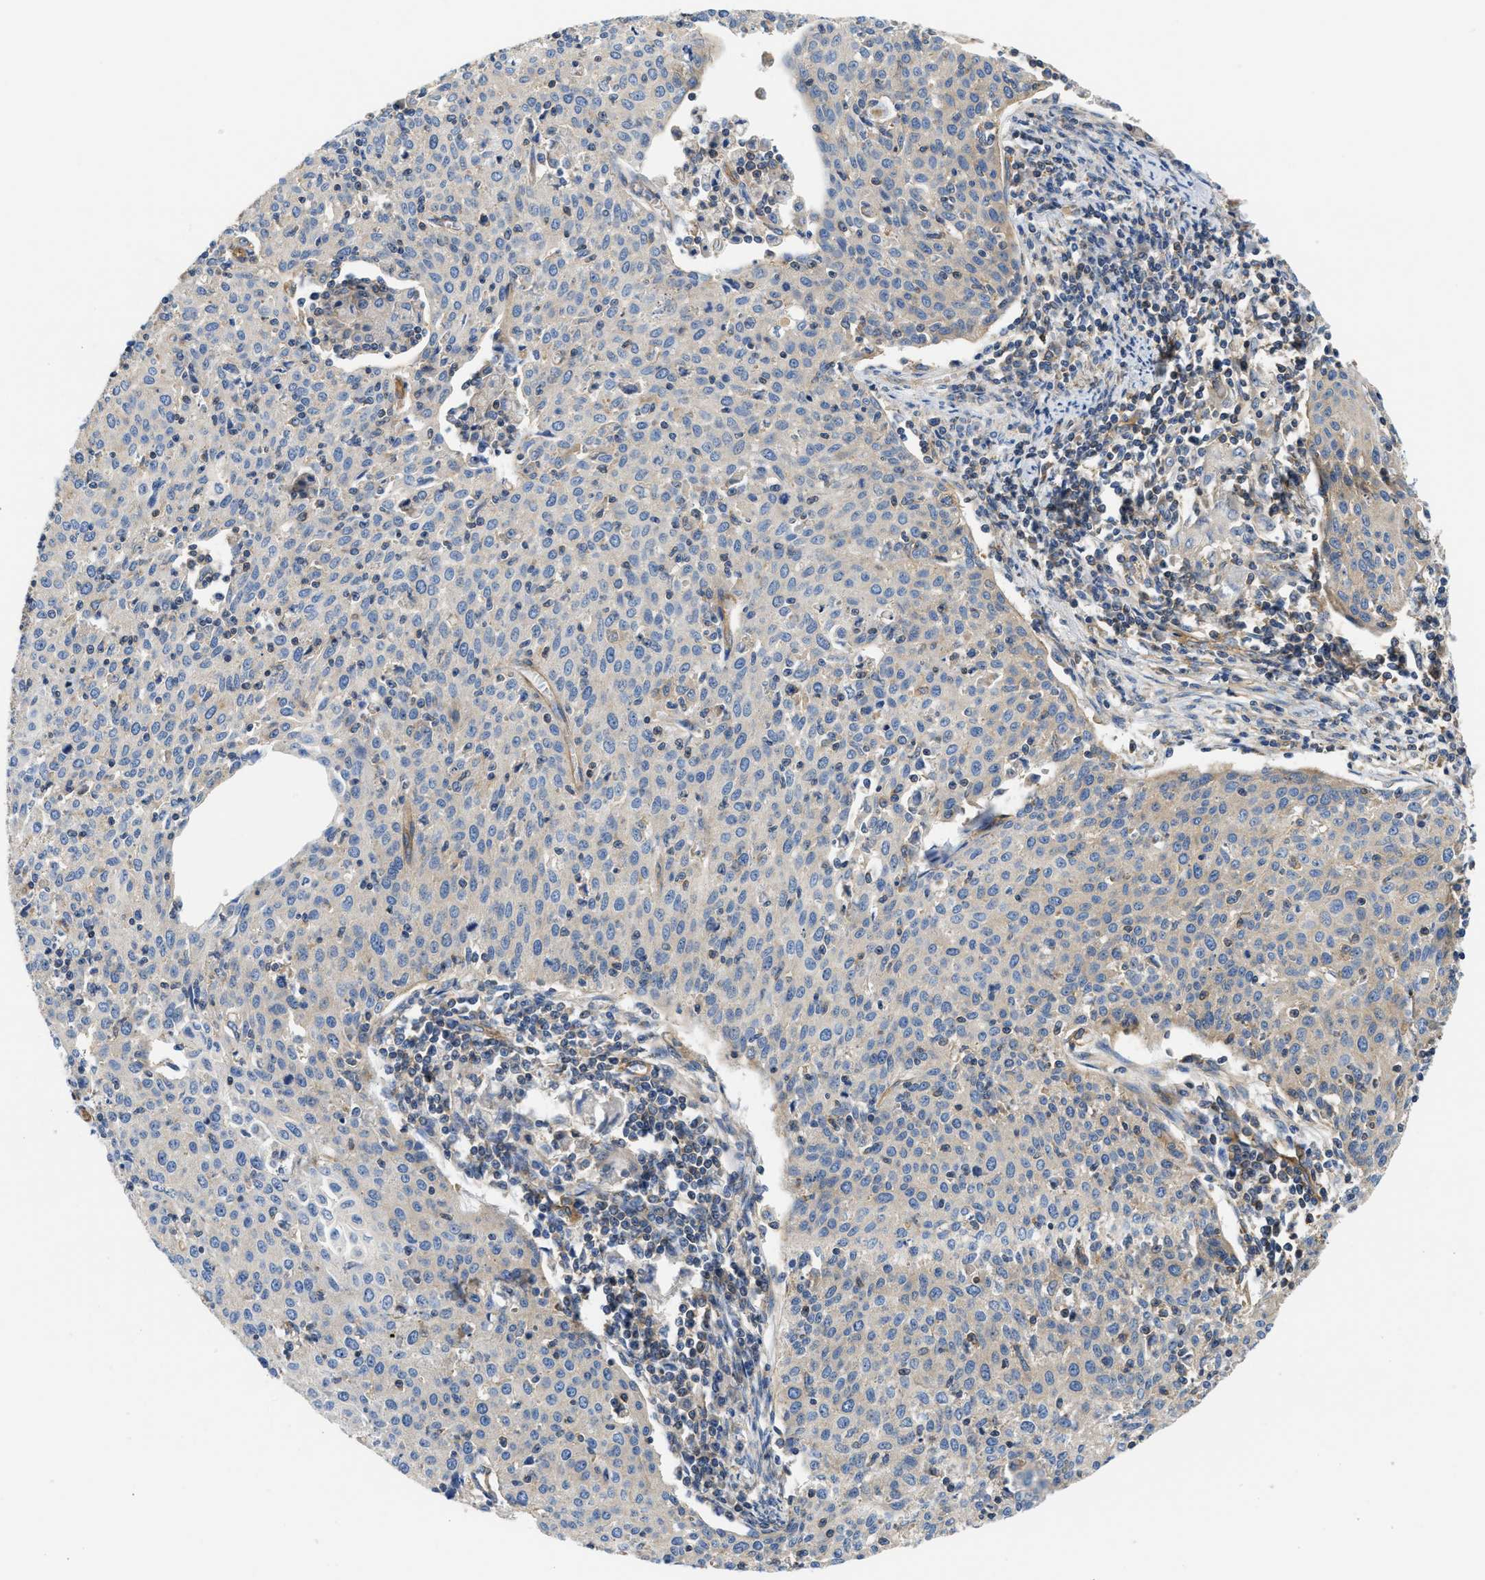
{"staining": {"intensity": "weak", "quantity": ">75%", "location": "cytoplasmic/membranous"}, "tissue": "cervical cancer", "cell_type": "Tumor cells", "image_type": "cancer", "snomed": [{"axis": "morphology", "description": "Squamous cell carcinoma, NOS"}, {"axis": "topography", "description": "Cervix"}], "caption": "This histopathology image displays cervical cancer stained with immunohistochemistry to label a protein in brown. The cytoplasmic/membranous of tumor cells show weak positivity for the protein. Nuclei are counter-stained blue.", "gene": "SAMD9L", "patient": {"sex": "female", "age": 38}}